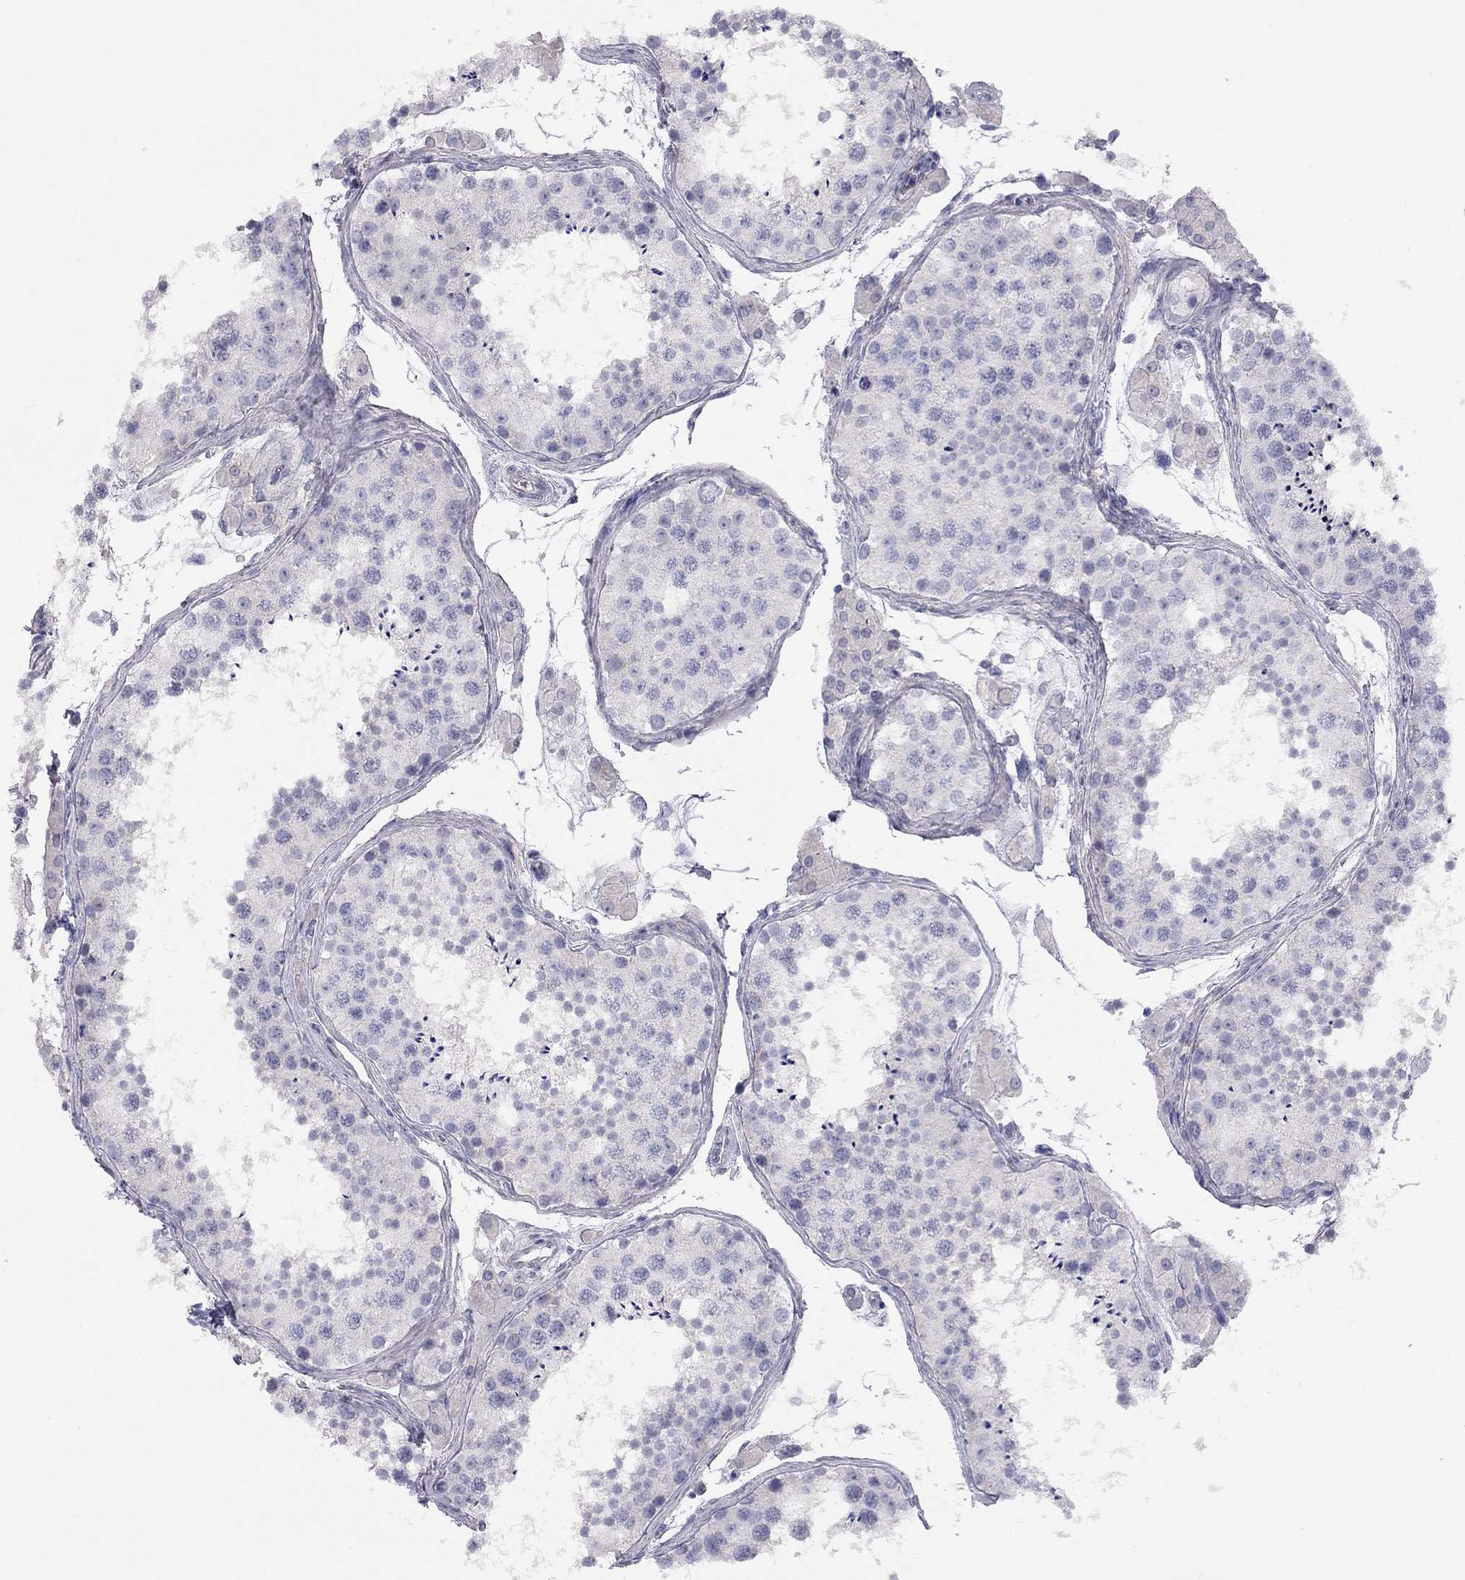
{"staining": {"intensity": "negative", "quantity": "none", "location": "none"}, "tissue": "testis", "cell_type": "Cells in seminiferous ducts", "image_type": "normal", "snomed": [{"axis": "morphology", "description": "Normal tissue, NOS"}, {"axis": "topography", "description": "Testis"}], "caption": "This histopathology image is of benign testis stained with IHC to label a protein in brown with the nuclei are counter-stained blue. There is no positivity in cells in seminiferous ducts.", "gene": "ADCYAP1", "patient": {"sex": "male", "age": 41}}